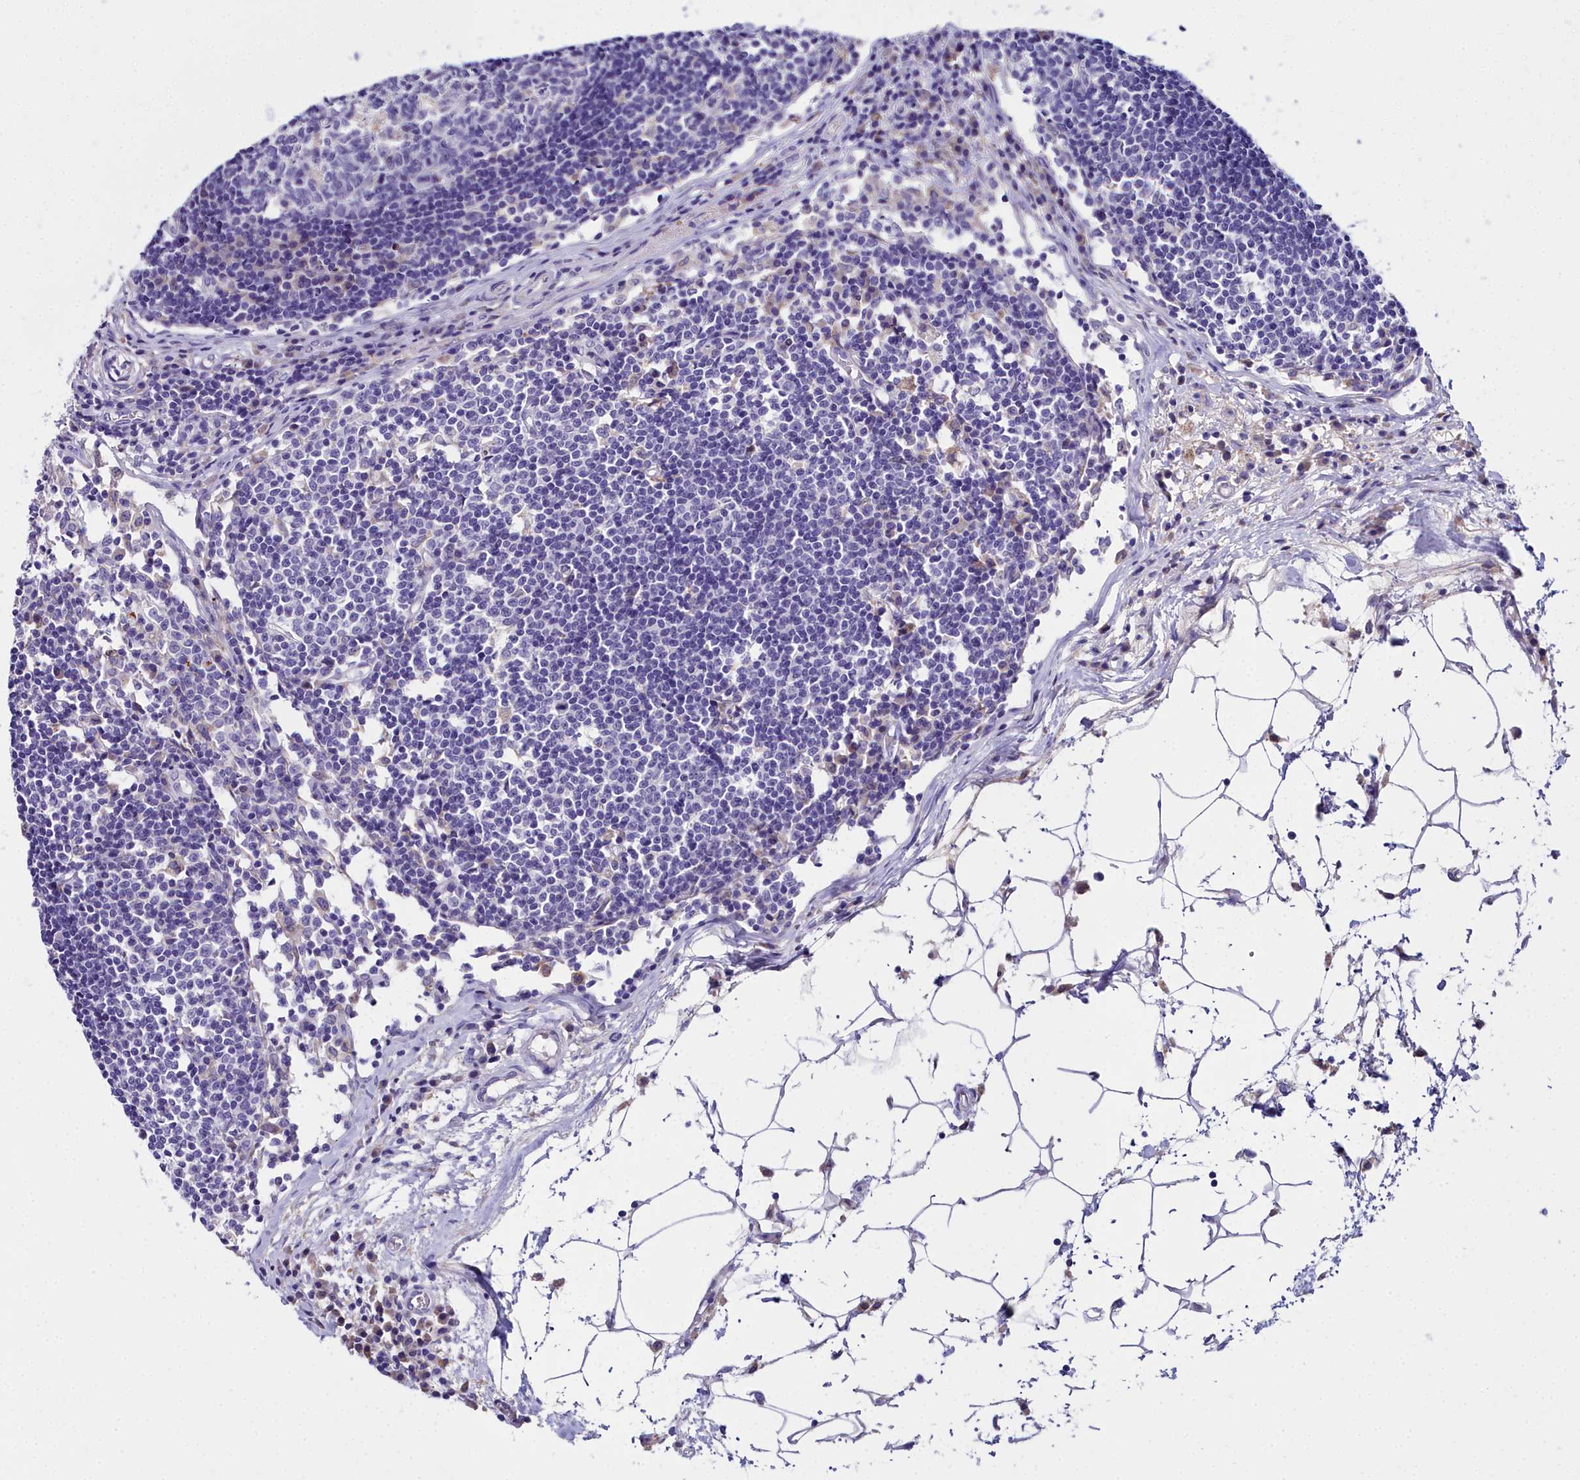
{"staining": {"intensity": "negative", "quantity": "none", "location": "none"}, "tissue": "lymph node", "cell_type": "Germinal center cells", "image_type": "normal", "snomed": [{"axis": "morphology", "description": "Normal tissue, NOS"}, {"axis": "topography", "description": "Lymph node"}], "caption": "Germinal center cells show no significant protein staining in normal lymph node. The staining is performed using DAB (3,3'-diaminobenzidine) brown chromogen with nuclei counter-stained in using hematoxylin.", "gene": "ELAPOR2", "patient": {"sex": "female", "age": 55}}